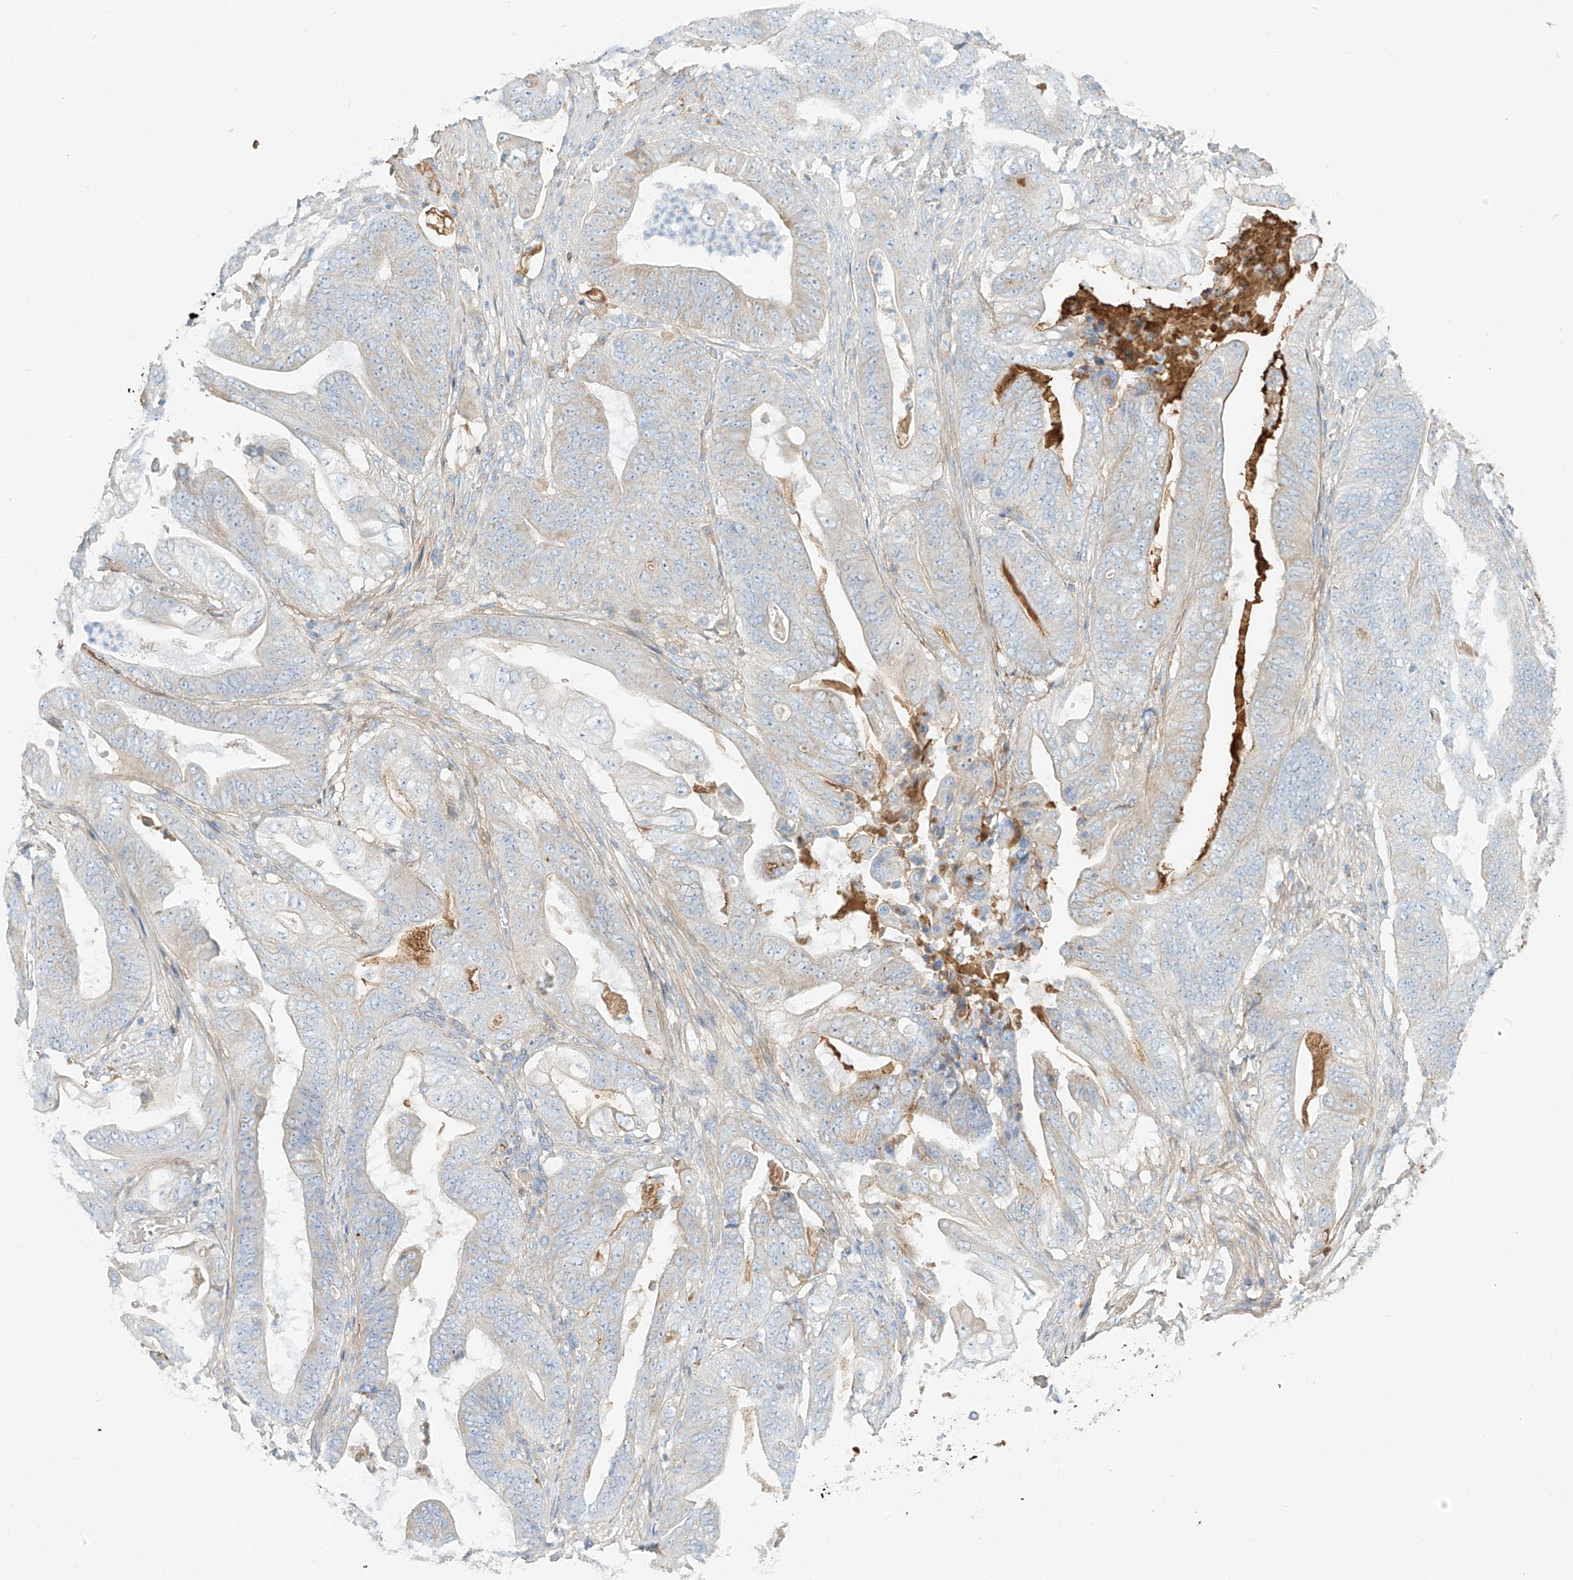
{"staining": {"intensity": "weak", "quantity": "<25%", "location": "cytoplasmic/membranous"}, "tissue": "stomach cancer", "cell_type": "Tumor cells", "image_type": "cancer", "snomed": [{"axis": "morphology", "description": "Adenocarcinoma, NOS"}, {"axis": "topography", "description": "Stomach"}], "caption": "Stomach cancer (adenocarcinoma) stained for a protein using immunohistochemistry displays no positivity tumor cells.", "gene": "OCSTAMP", "patient": {"sex": "female", "age": 73}}